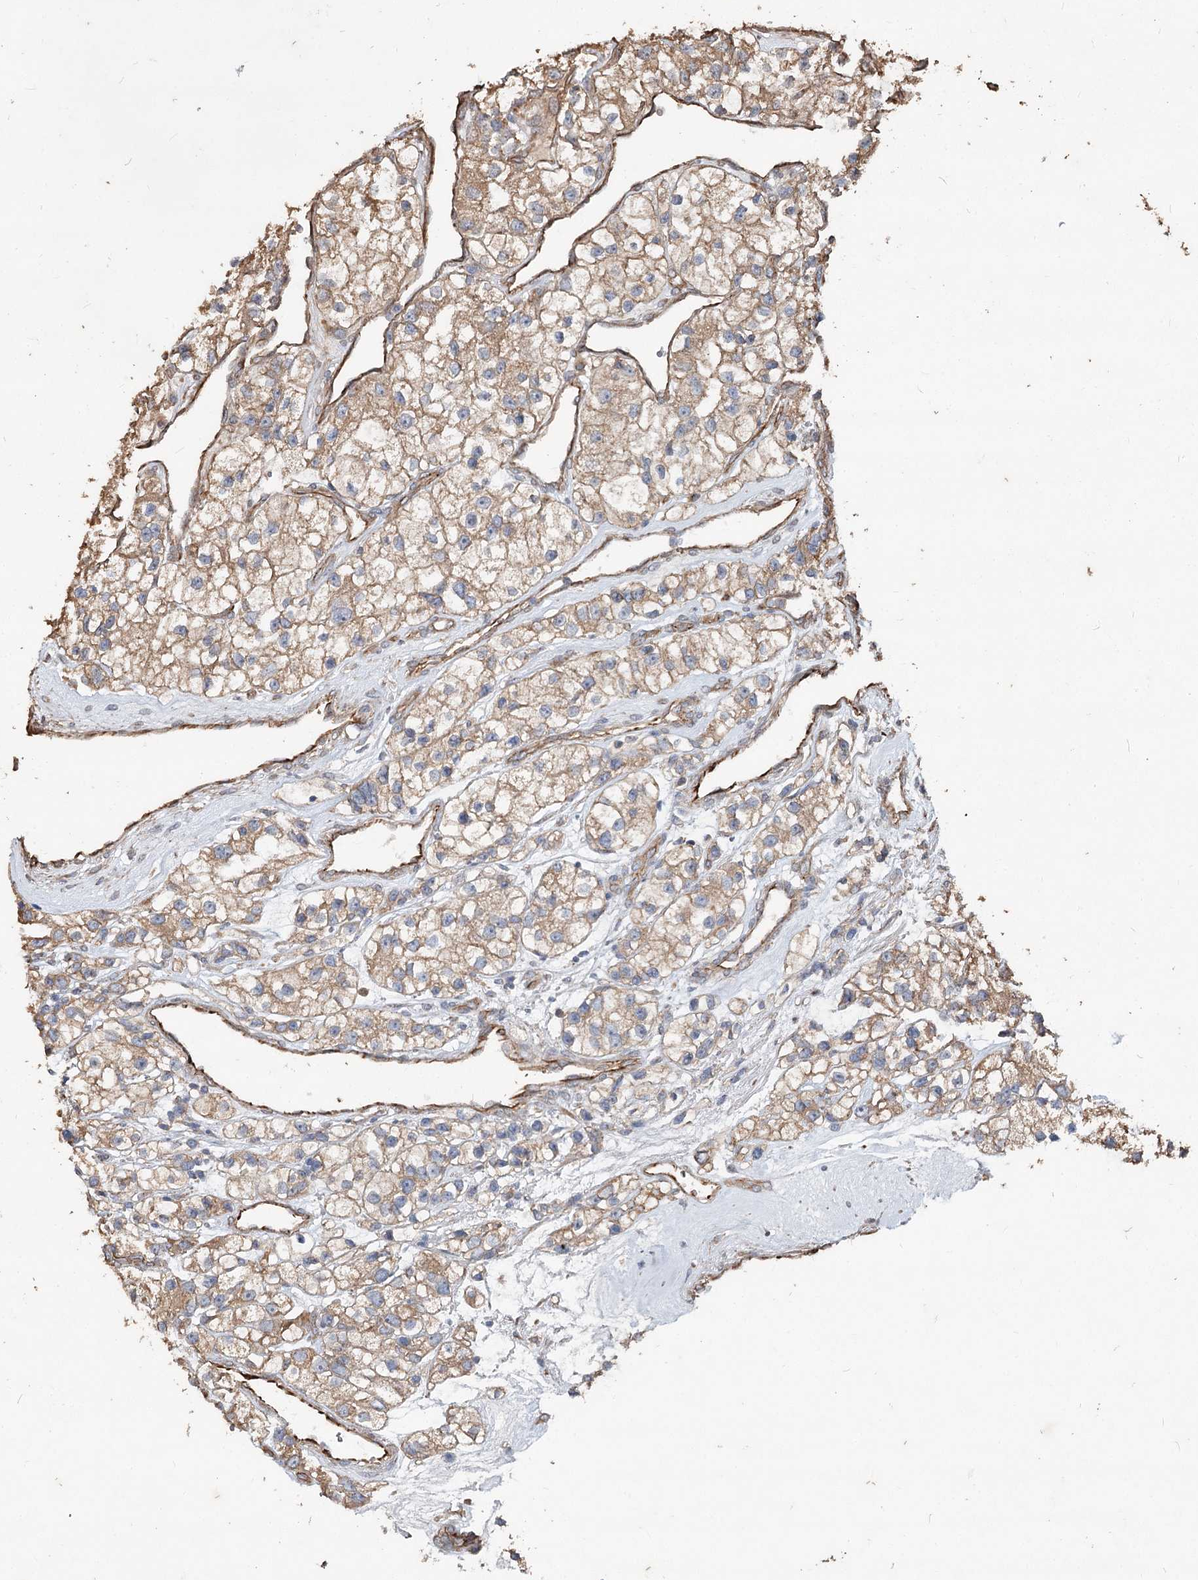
{"staining": {"intensity": "weak", "quantity": ">75%", "location": "cytoplasmic/membranous"}, "tissue": "renal cancer", "cell_type": "Tumor cells", "image_type": "cancer", "snomed": [{"axis": "morphology", "description": "Adenocarcinoma, NOS"}, {"axis": "topography", "description": "Kidney"}], "caption": "Immunohistochemical staining of renal cancer (adenocarcinoma) reveals low levels of weak cytoplasmic/membranous expression in approximately >75% of tumor cells.", "gene": "SPART", "patient": {"sex": "female", "age": 57}}